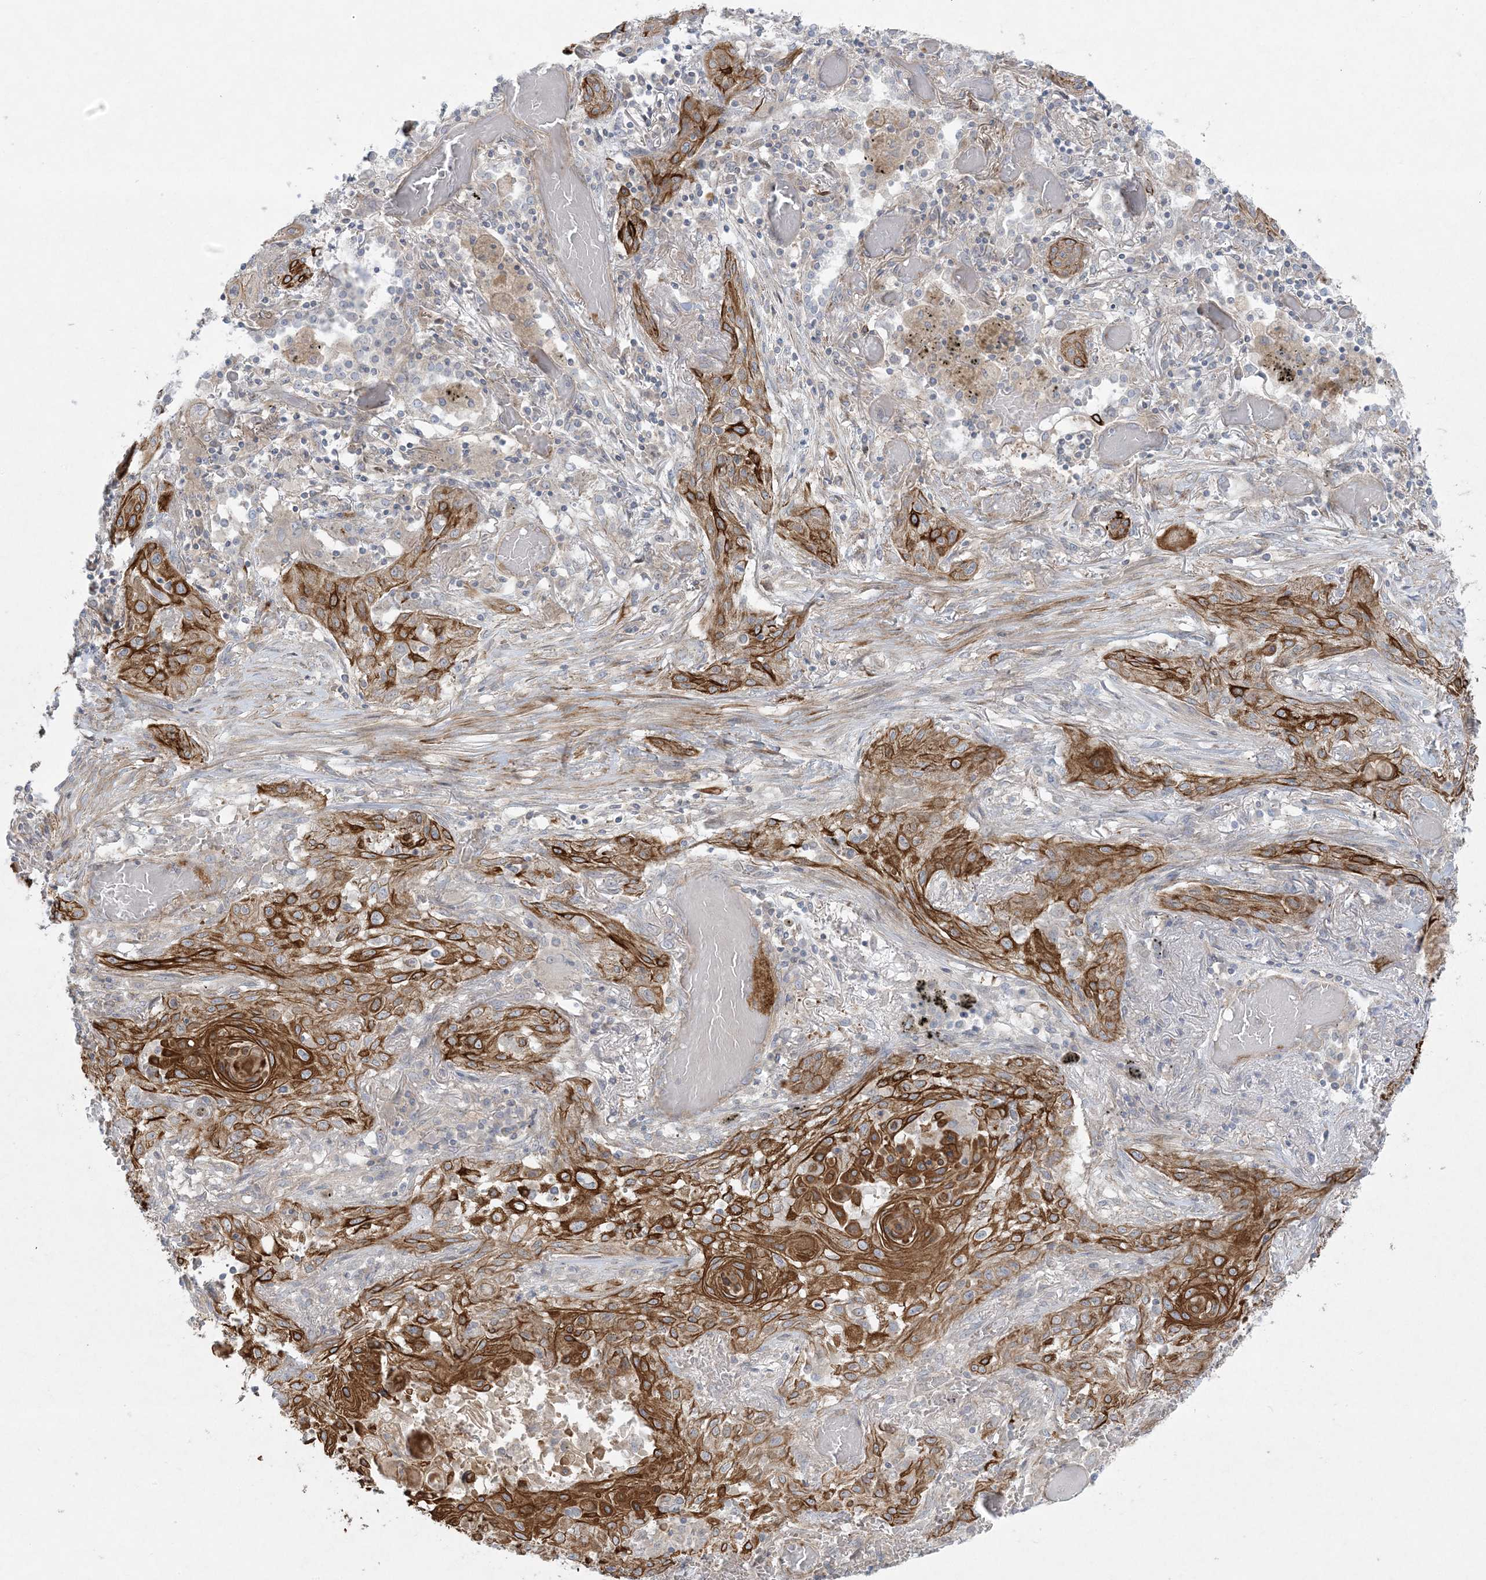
{"staining": {"intensity": "strong", "quantity": "25%-75%", "location": "cytoplasmic/membranous"}, "tissue": "lung cancer", "cell_type": "Tumor cells", "image_type": "cancer", "snomed": [{"axis": "morphology", "description": "Squamous cell carcinoma, NOS"}, {"axis": "topography", "description": "Lung"}], "caption": "Protein expression analysis of lung squamous cell carcinoma displays strong cytoplasmic/membranous positivity in about 25%-75% of tumor cells.", "gene": "PIK3R4", "patient": {"sex": "female", "age": 47}}